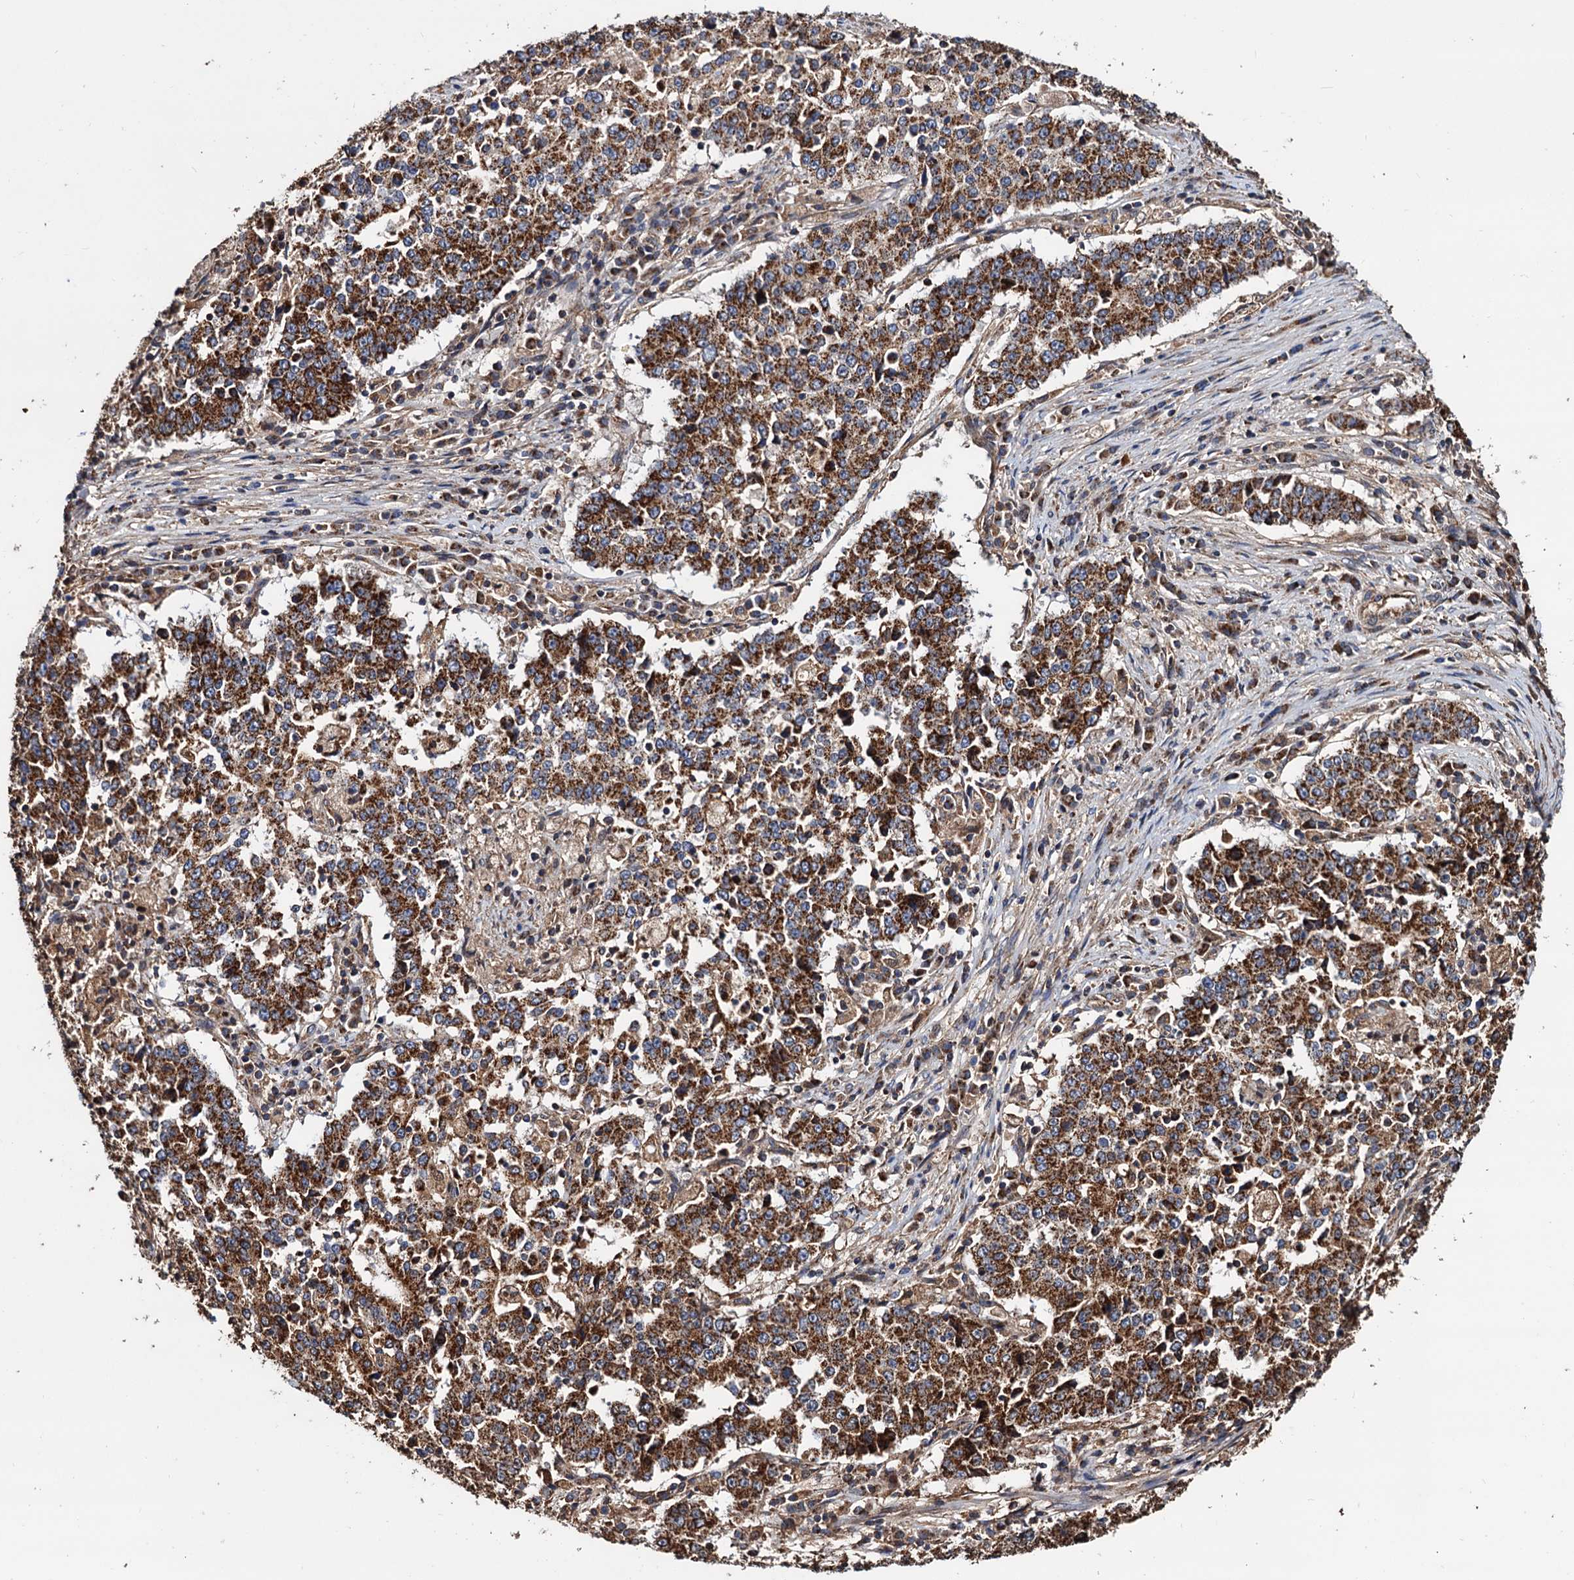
{"staining": {"intensity": "strong", "quantity": ">75%", "location": "cytoplasmic/membranous"}, "tissue": "stomach cancer", "cell_type": "Tumor cells", "image_type": "cancer", "snomed": [{"axis": "morphology", "description": "Adenocarcinoma, NOS"}, {"axis": "topography", "description": "Stomach"}], "caption": "High-power microscopy captured an immunohistochemistry image of stomach adenocarcinoma, revealing strong cytoplasmic/membranous expression in about >75% of tumor cells.", "gene": "MRPL42", "patient": {"sex": "male", "age": 59}}